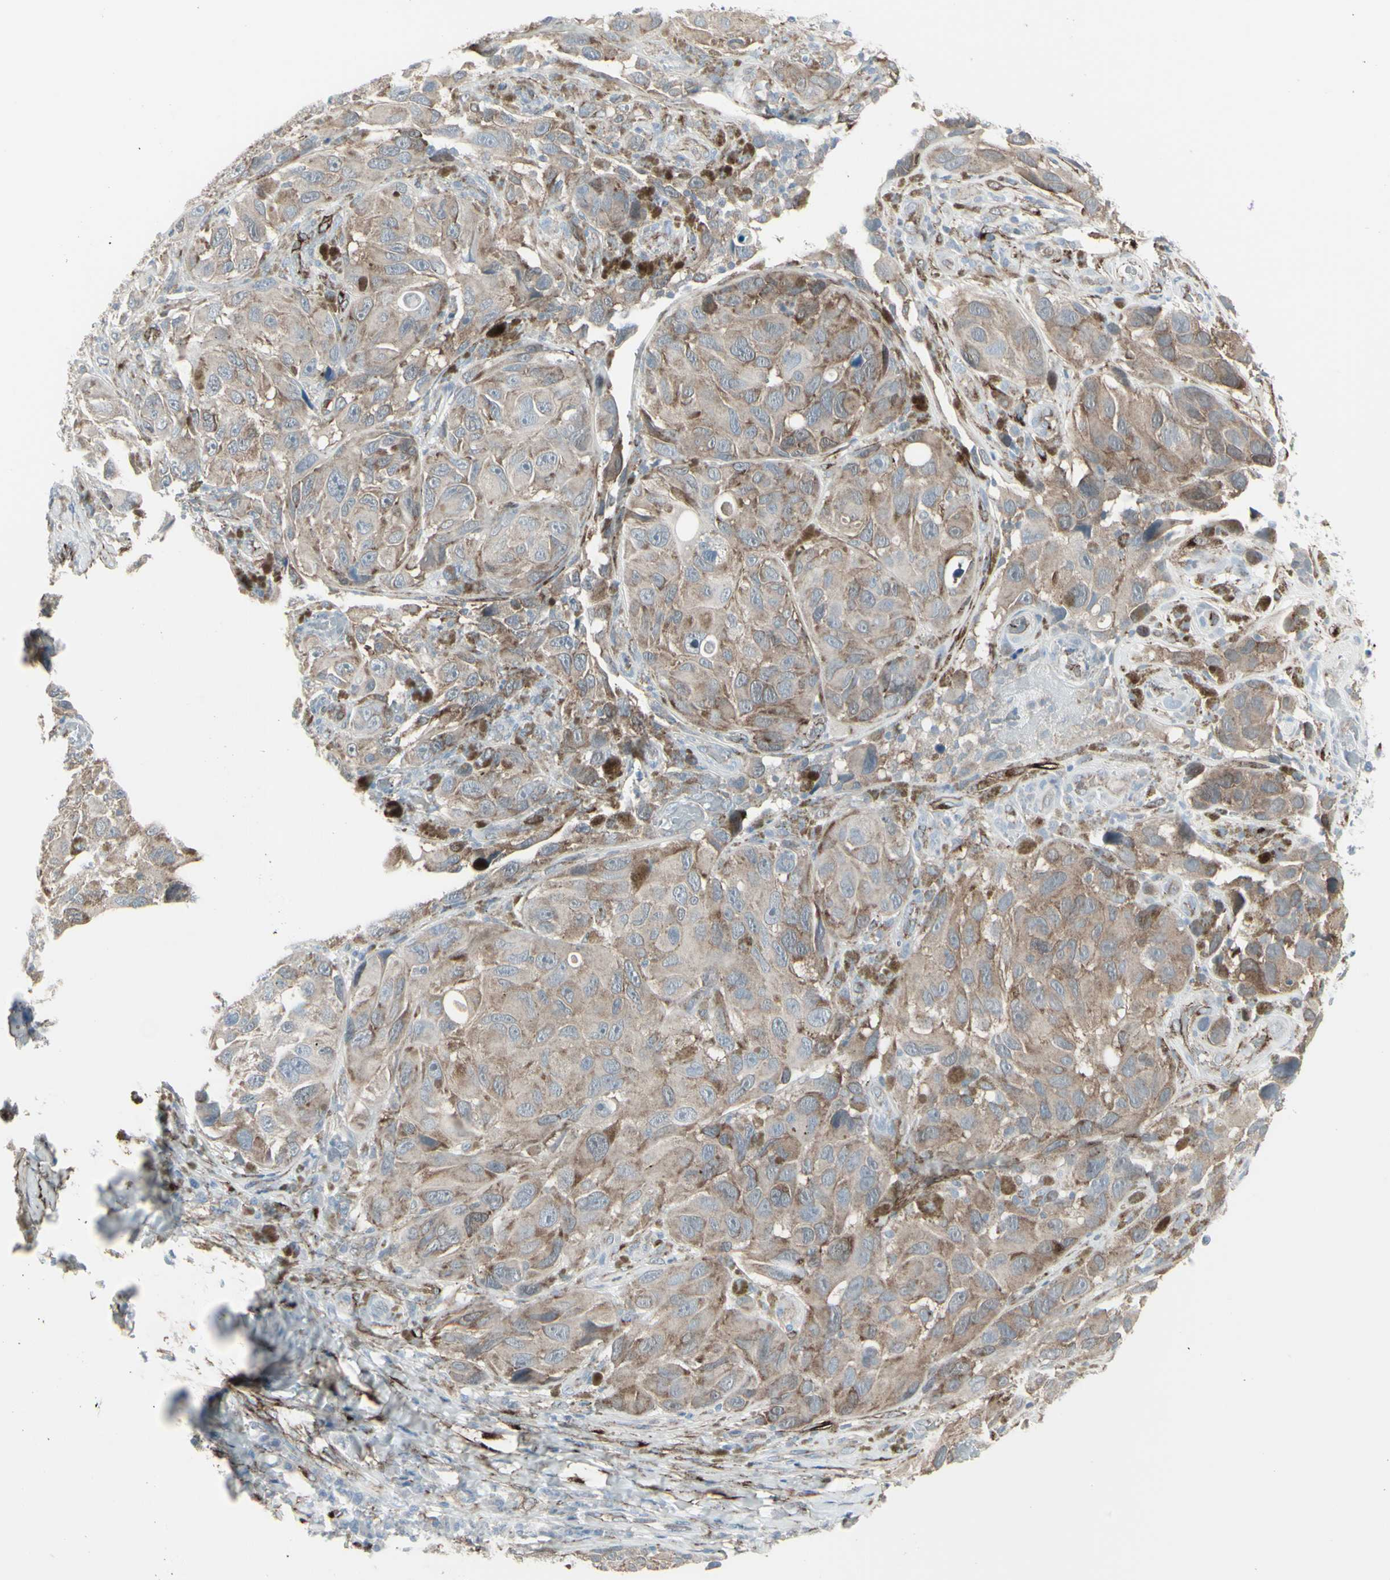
{"staining": {"intensity": "weak", "quantity": ">75%", "location": "cytoplasmic/membranous"}, "tissue": "melanoma", "cell_type": "Tumor cells", "image_type": "cancer", "snomed": [{"axis": "morphology", "description": "Malignant melanoma, NOS"}, {"axis": "topography", "description": "Skin"}], "caption": "Malignant melanoma was stained to show a protein in brown. There is low levels of weak cytoplasmic/membranous expression in approximately >75% of tumor cells.", "gene": "GJA1", "patient": {"sex": "female", "age": 73}}